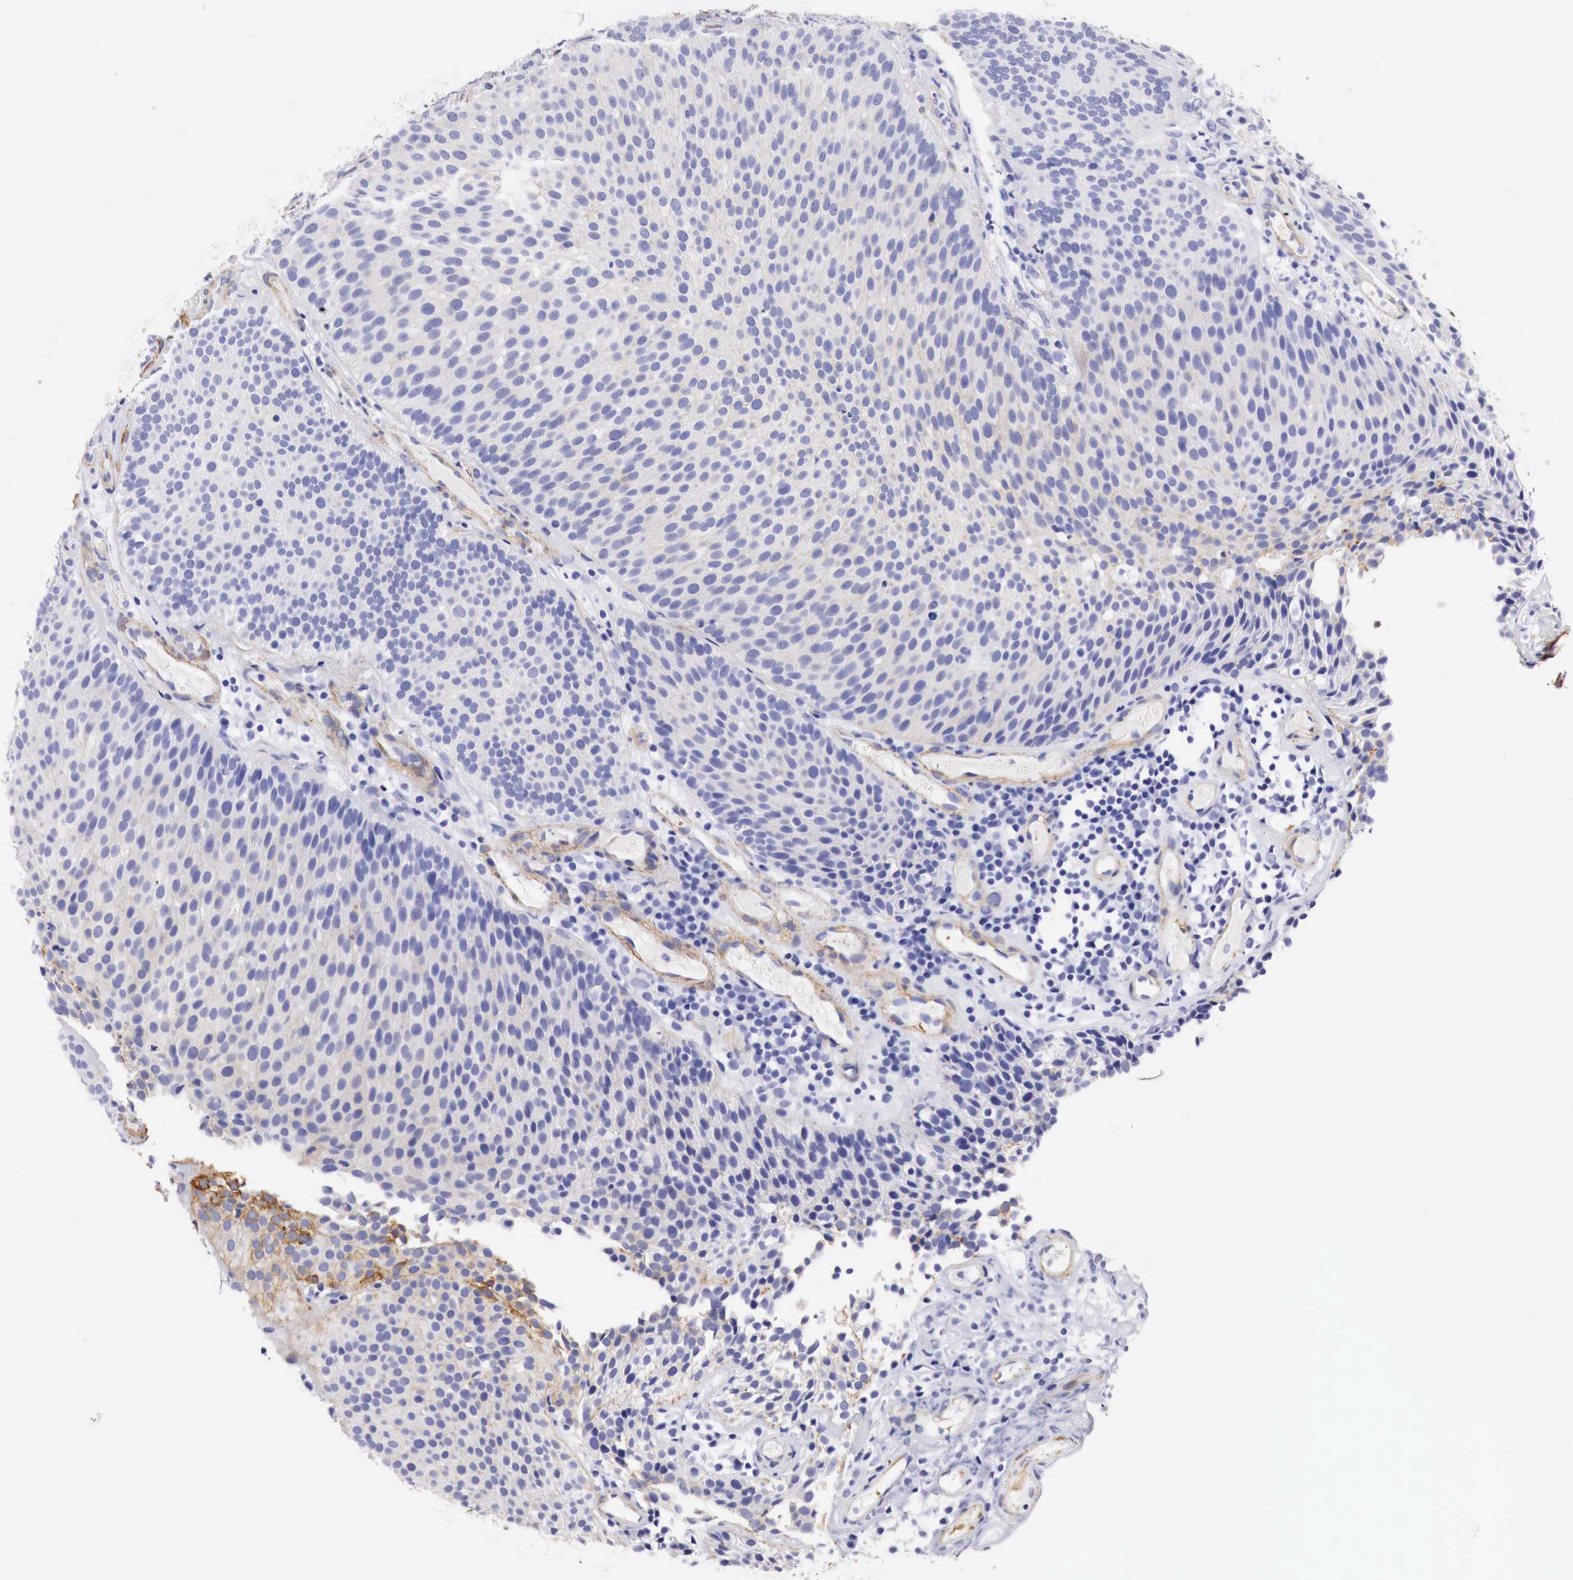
{"staining": {"intensity": "negative", "quantity": "none", "location": "none"}, "tissue": "urothelial cancer", "cell_type": "Tumor cells", "image_type": "cancer", "snomed": [{"axis": "morphology", "description": "Urothelial carcinoma, Low grade"}, {"axis": "topography", "description": "Urinary bladder"}], "caption": "Tumor cells show no significant staining in urothelial carcinoma (low-grade).", "gene": "TPM1", "patient": {"sex": "male", "age": 85}}